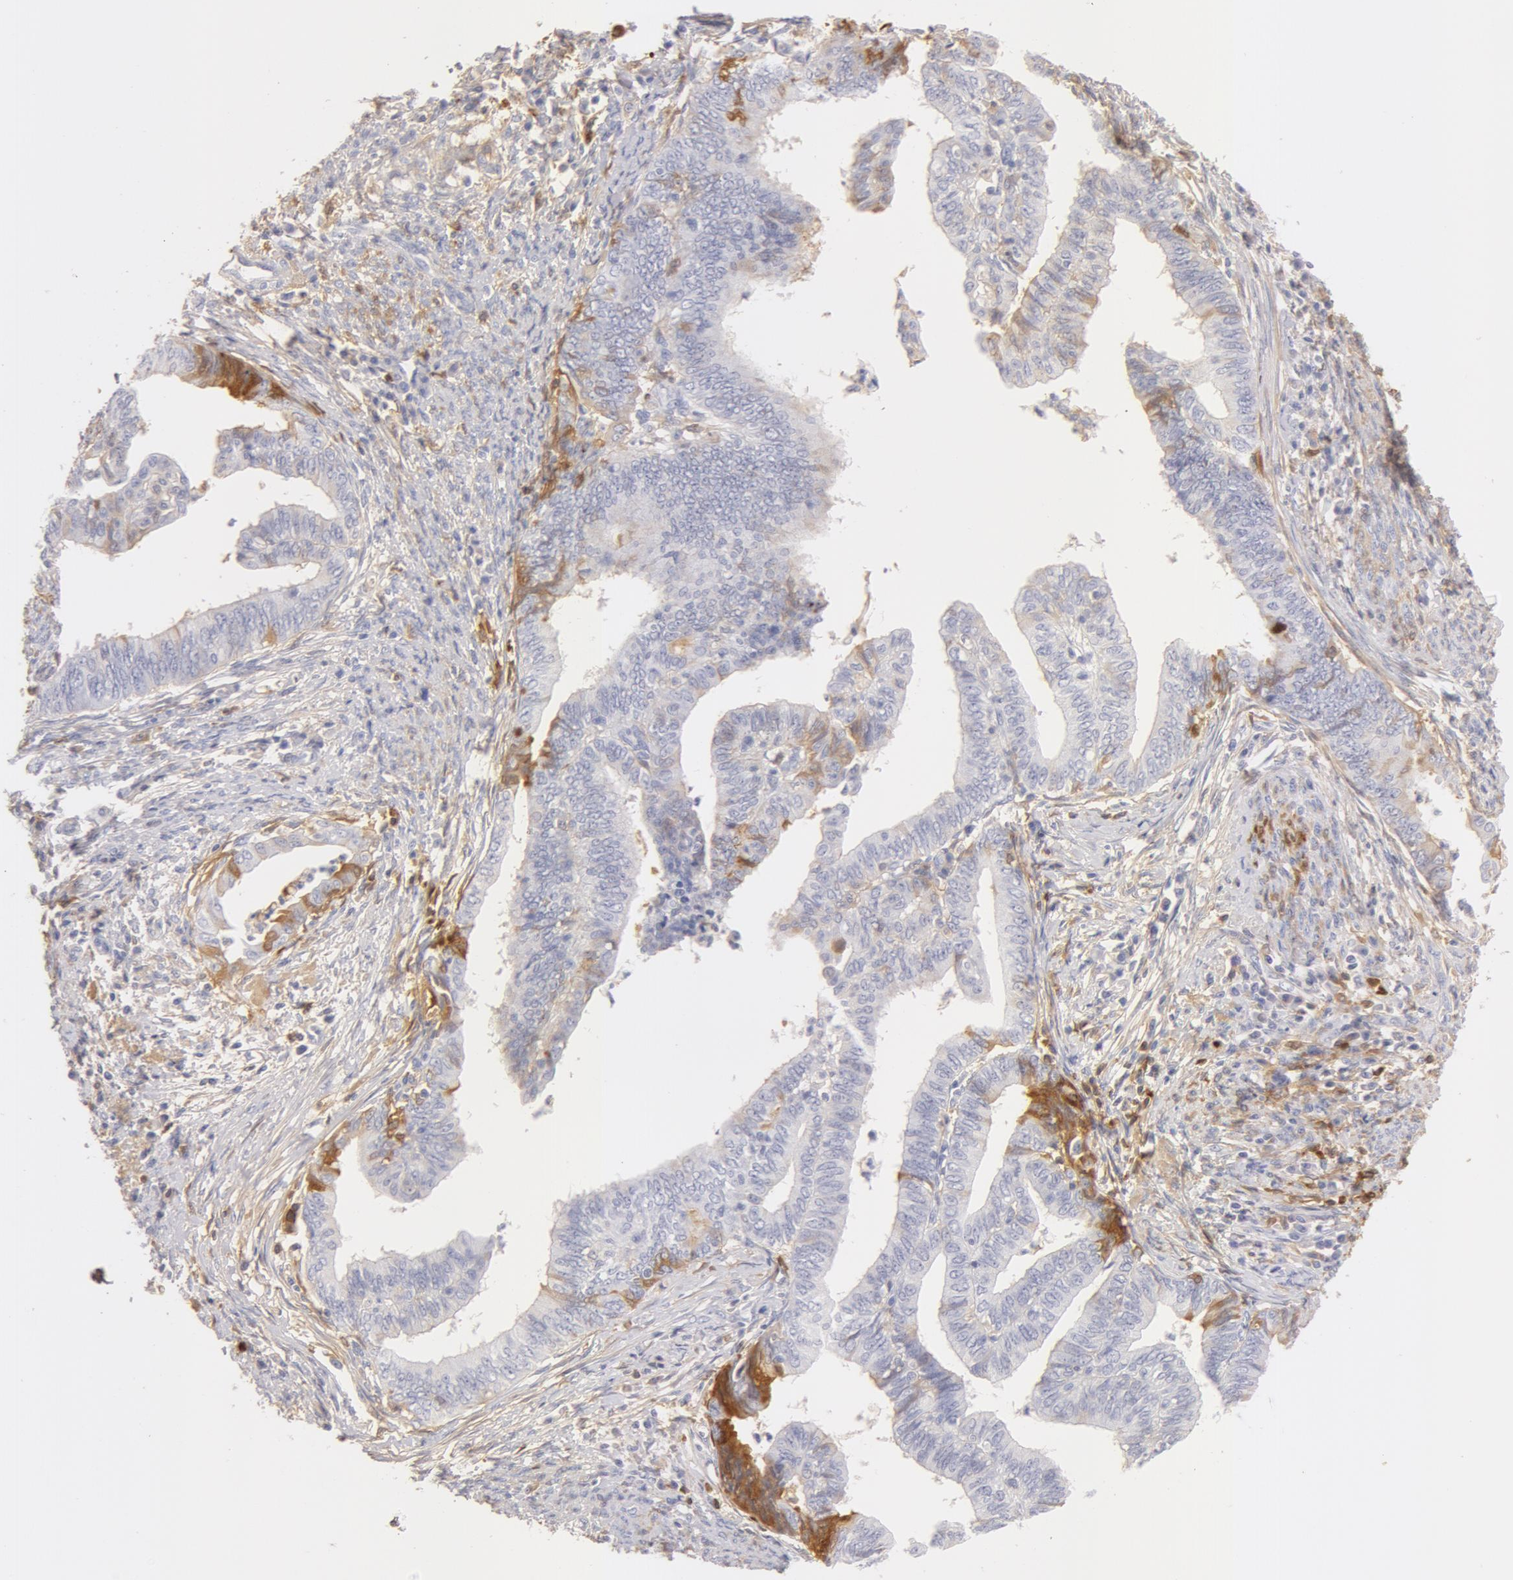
{"staining": {"intensity": "moderate", "quantity": "<25%", "location": "cytoplasmic/membranous"}, "tissue": "endometrial cancer", "cell_type": "Tumor cells", "image_type": "cancer", "snomed": [{"axis": "morphology", "description": "Adenocarcinoma, NOS"}, {"axis": "topography", "description": "Endometrium"}], "caption": "Protein staining of endometrial cancer tissue displays moderate cytoplasmic/membranous expression in about <25% of tumor cells.", "gene": "AHSG", "patient": {"sex": "female", "age": 66}}